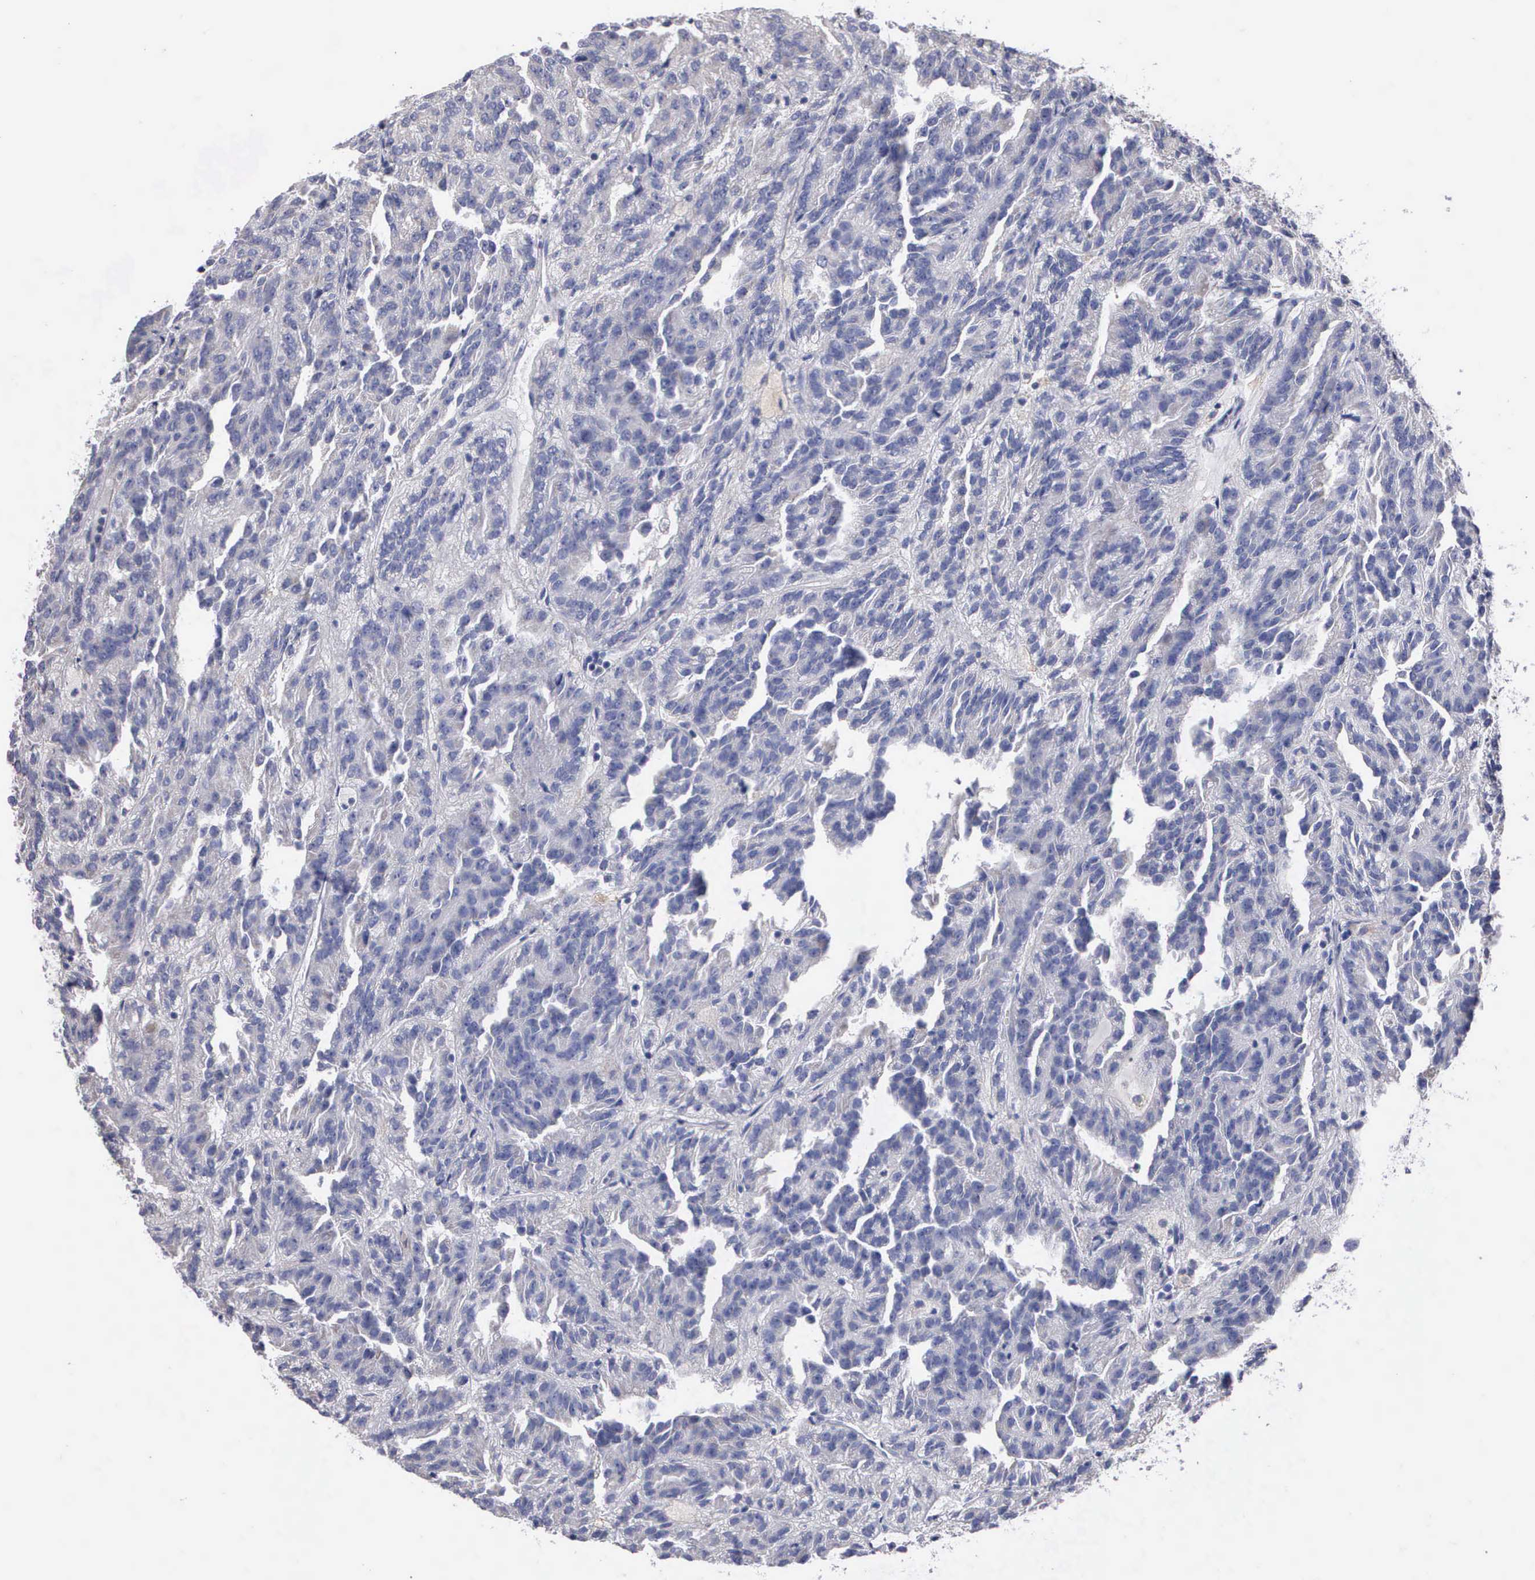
{"staining": {"intensity": "negative", "quantity": "none", "location": "none"}, "tissue": "renal cancer", "cell_type": "Tumor cells", "image_type": "cancer", "snomed": [{"axis": "morphology", "description": "Adenocarcinoma, NOS"}, {"axis": "topography", "description": "Kidney"}], "caption": "Immunohistochemistry micrograph of adenocarcinoma (renal) stained for a protein (brown), which exhibits no staining in tumor cells. (DAB (3,3'-diaminobenzidine) IHC, high magnification).", "gene": "PTGS2", "patient": {"sex": "male", "age": 46}}